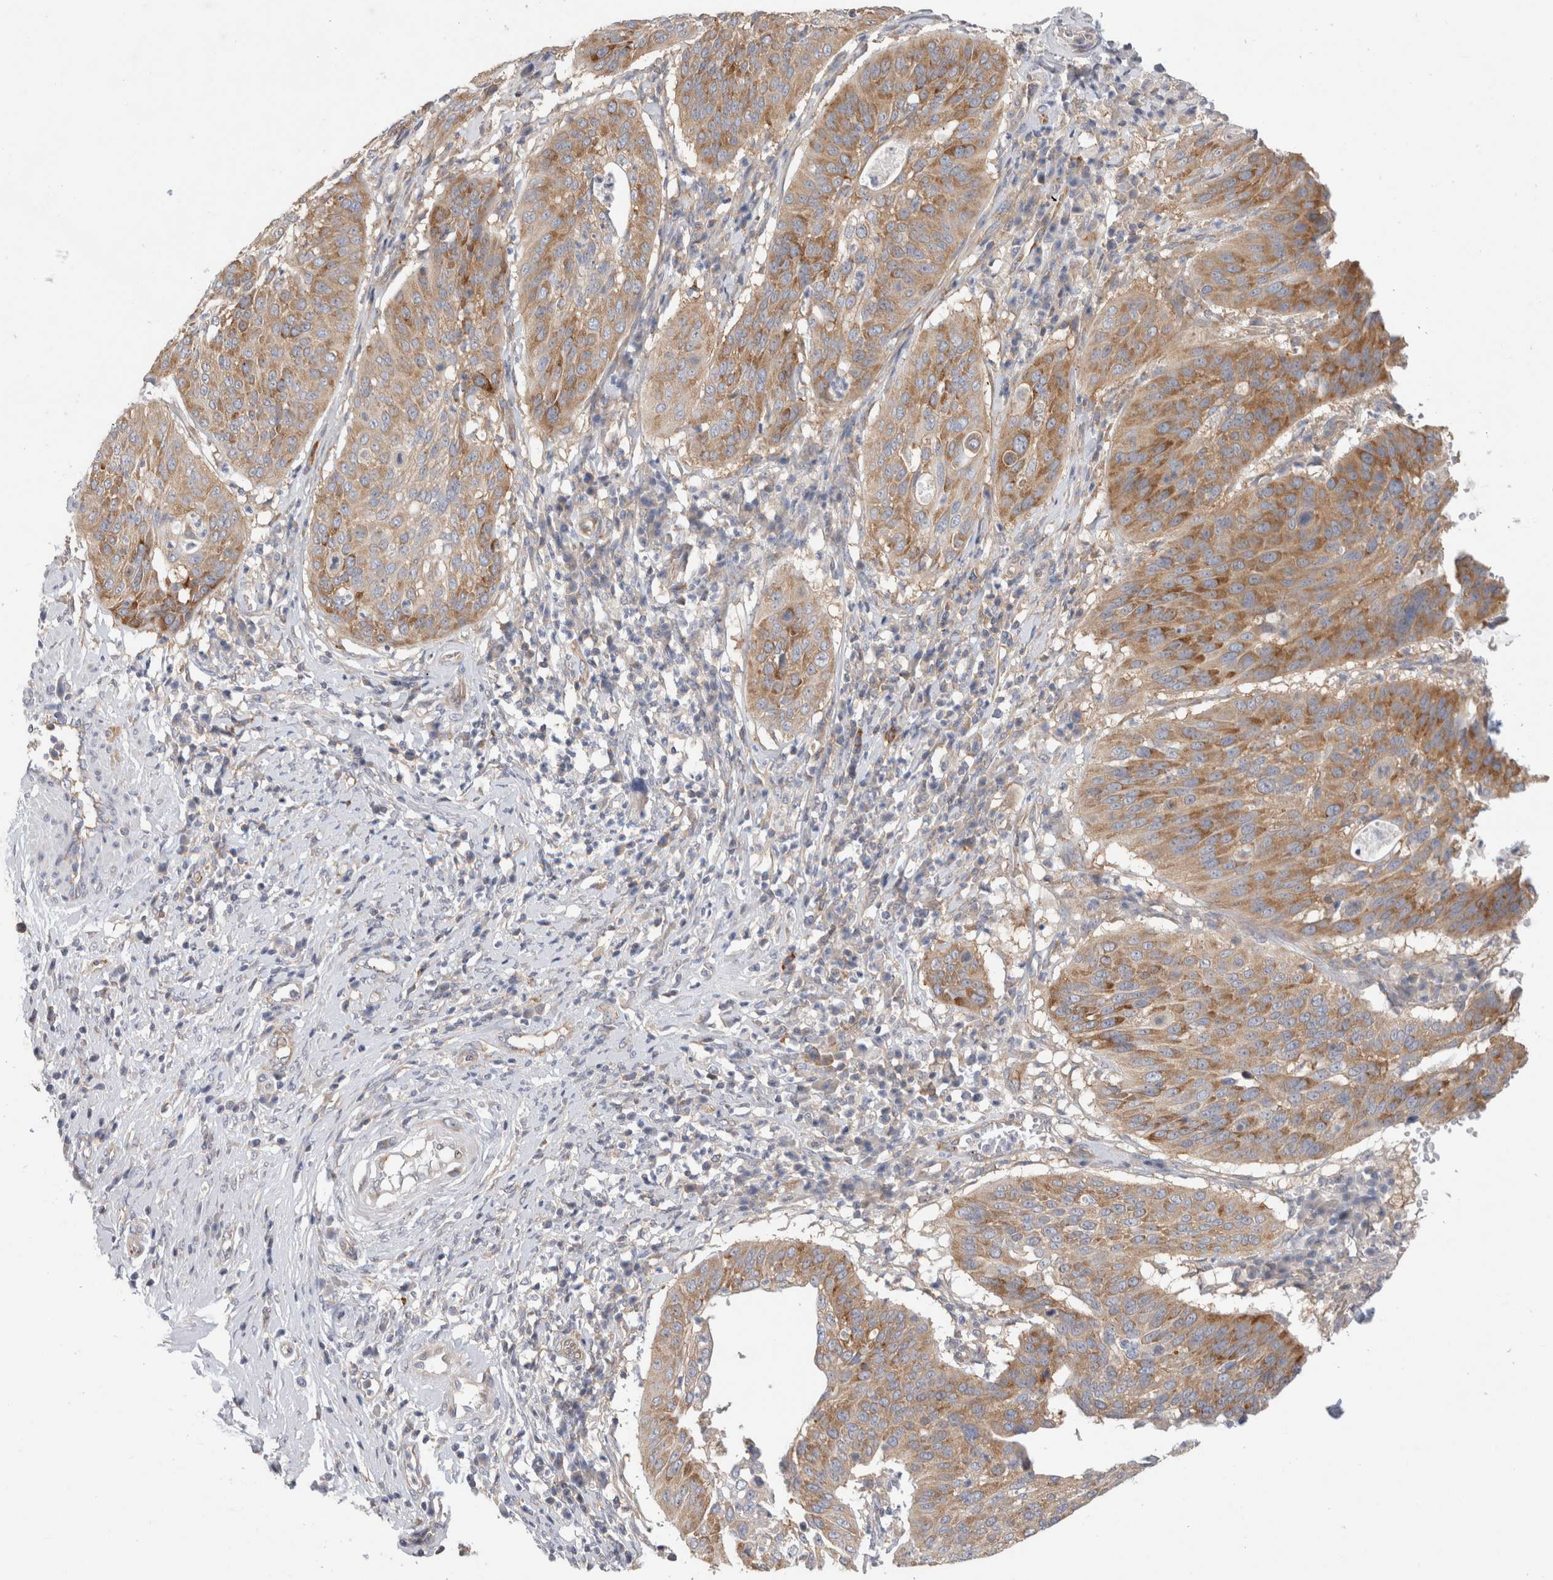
{"staining": {"intensity": "moderate", "quantity": ">75%", "location": "cytoplasmic/membranous"}, "tissue": "cervical cancer", "cell_type": "Tumor cells", "image_type": "cancer", "snomed": [{"axis": "morphology", "description": "Normal tissue, NOS"}, {"axis": "morphology", "description": "Squamous cell carcinoma, NOS"}, {"axis": "topography", "description": "Cervix"}], "caption": "This is a photomicrograph of IHC staining of cervical squamous cell carcinoma, which shows moderate positivity in the cytoplasmic/membranous of tumor cells.", "gene": "ZNF23", "patient": {"sex": "female", "age": 39}}